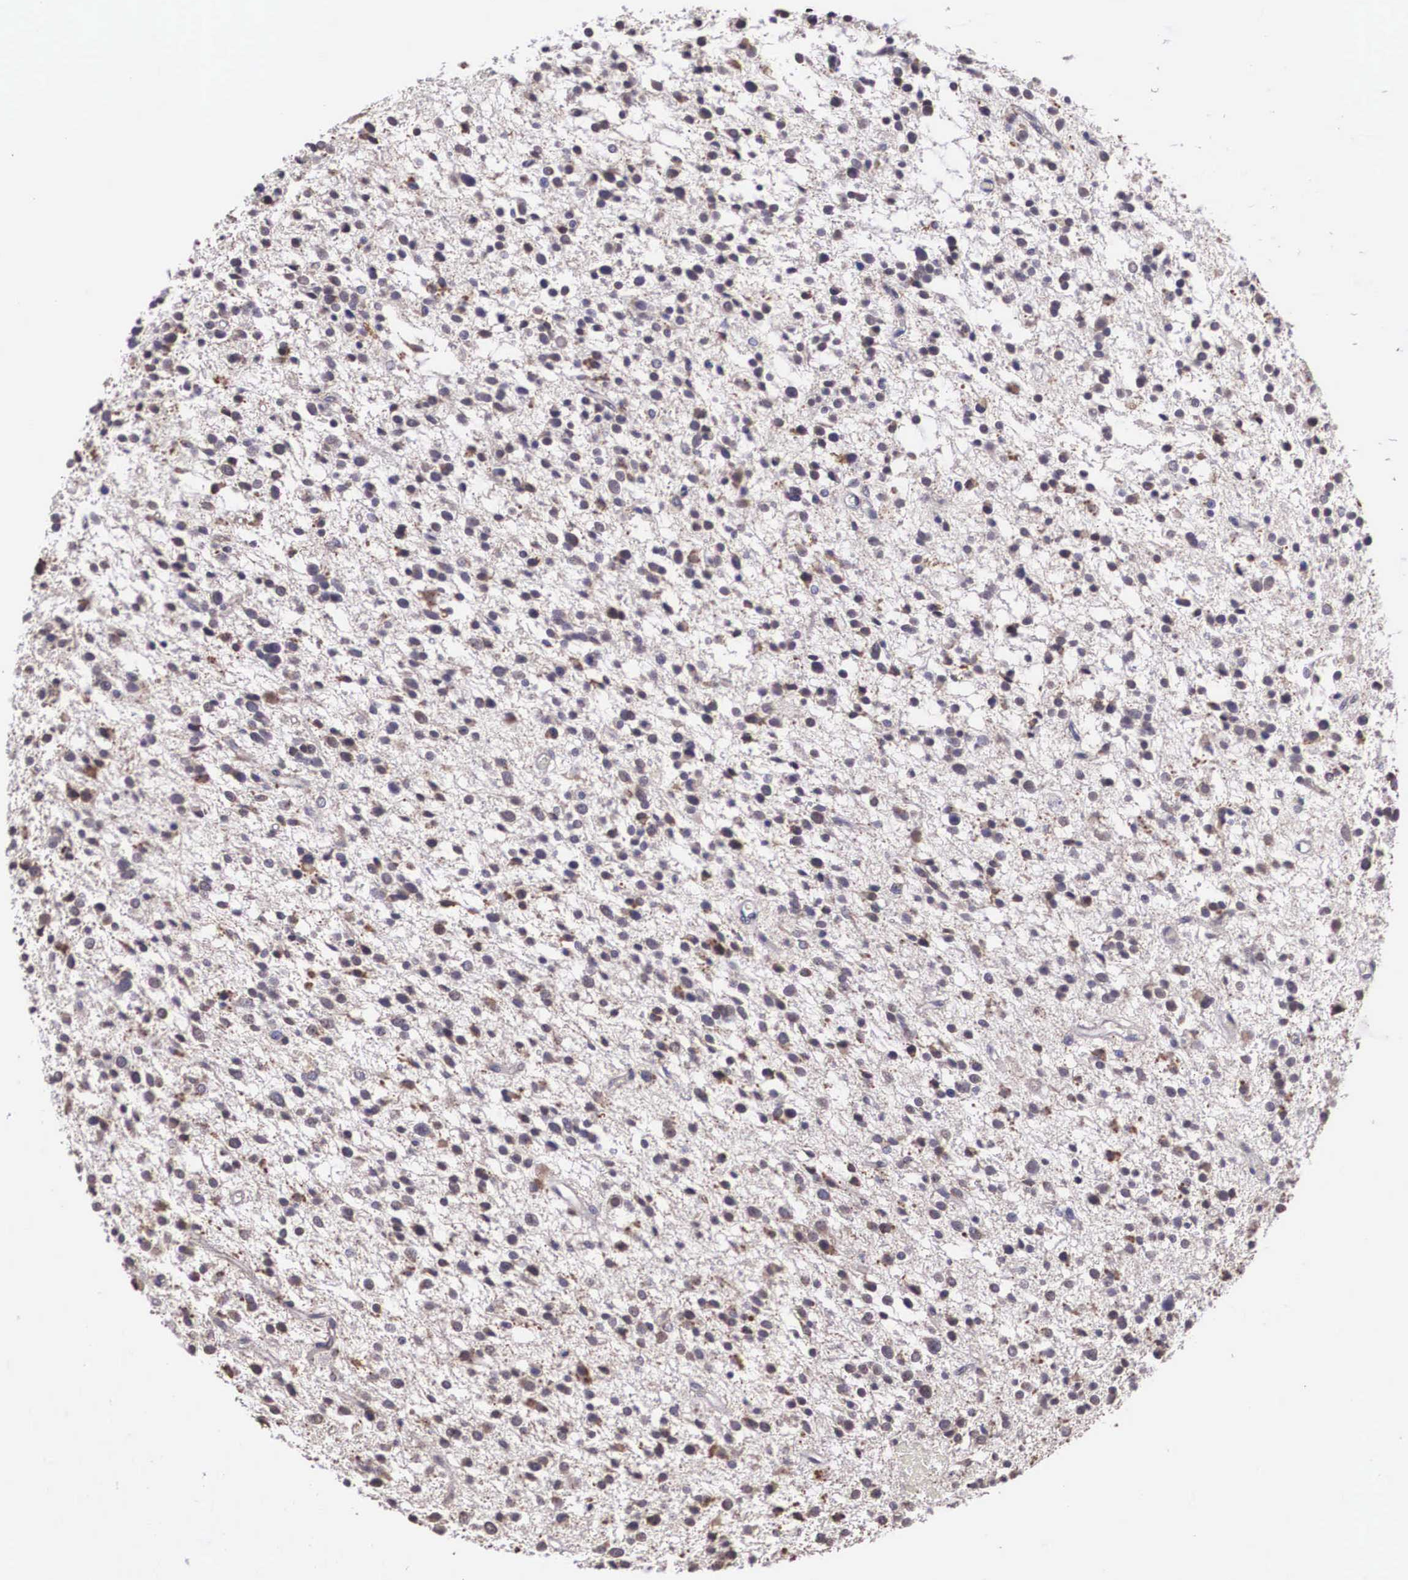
{"staining": {"intensity": "moderate", "quantity": "25%-75%", "location": "cytoplasmic/membranous"}, "tissue": "glioma", "cell_type": "Tumor cells", "image_type": "cancer", "snomed": [{"axis": "morphology", "description": "Glioma, malignant, Low grade"}, {"axis": "topography", "description": "Brain"}], "caption": "A brown stain shows moderate cytoplasmic/membranous positivity of a protein in malignant low-grade glioma tumor cells.", "gene": "SLC25A21", "patient": {"sex": "female", "age": 36}}